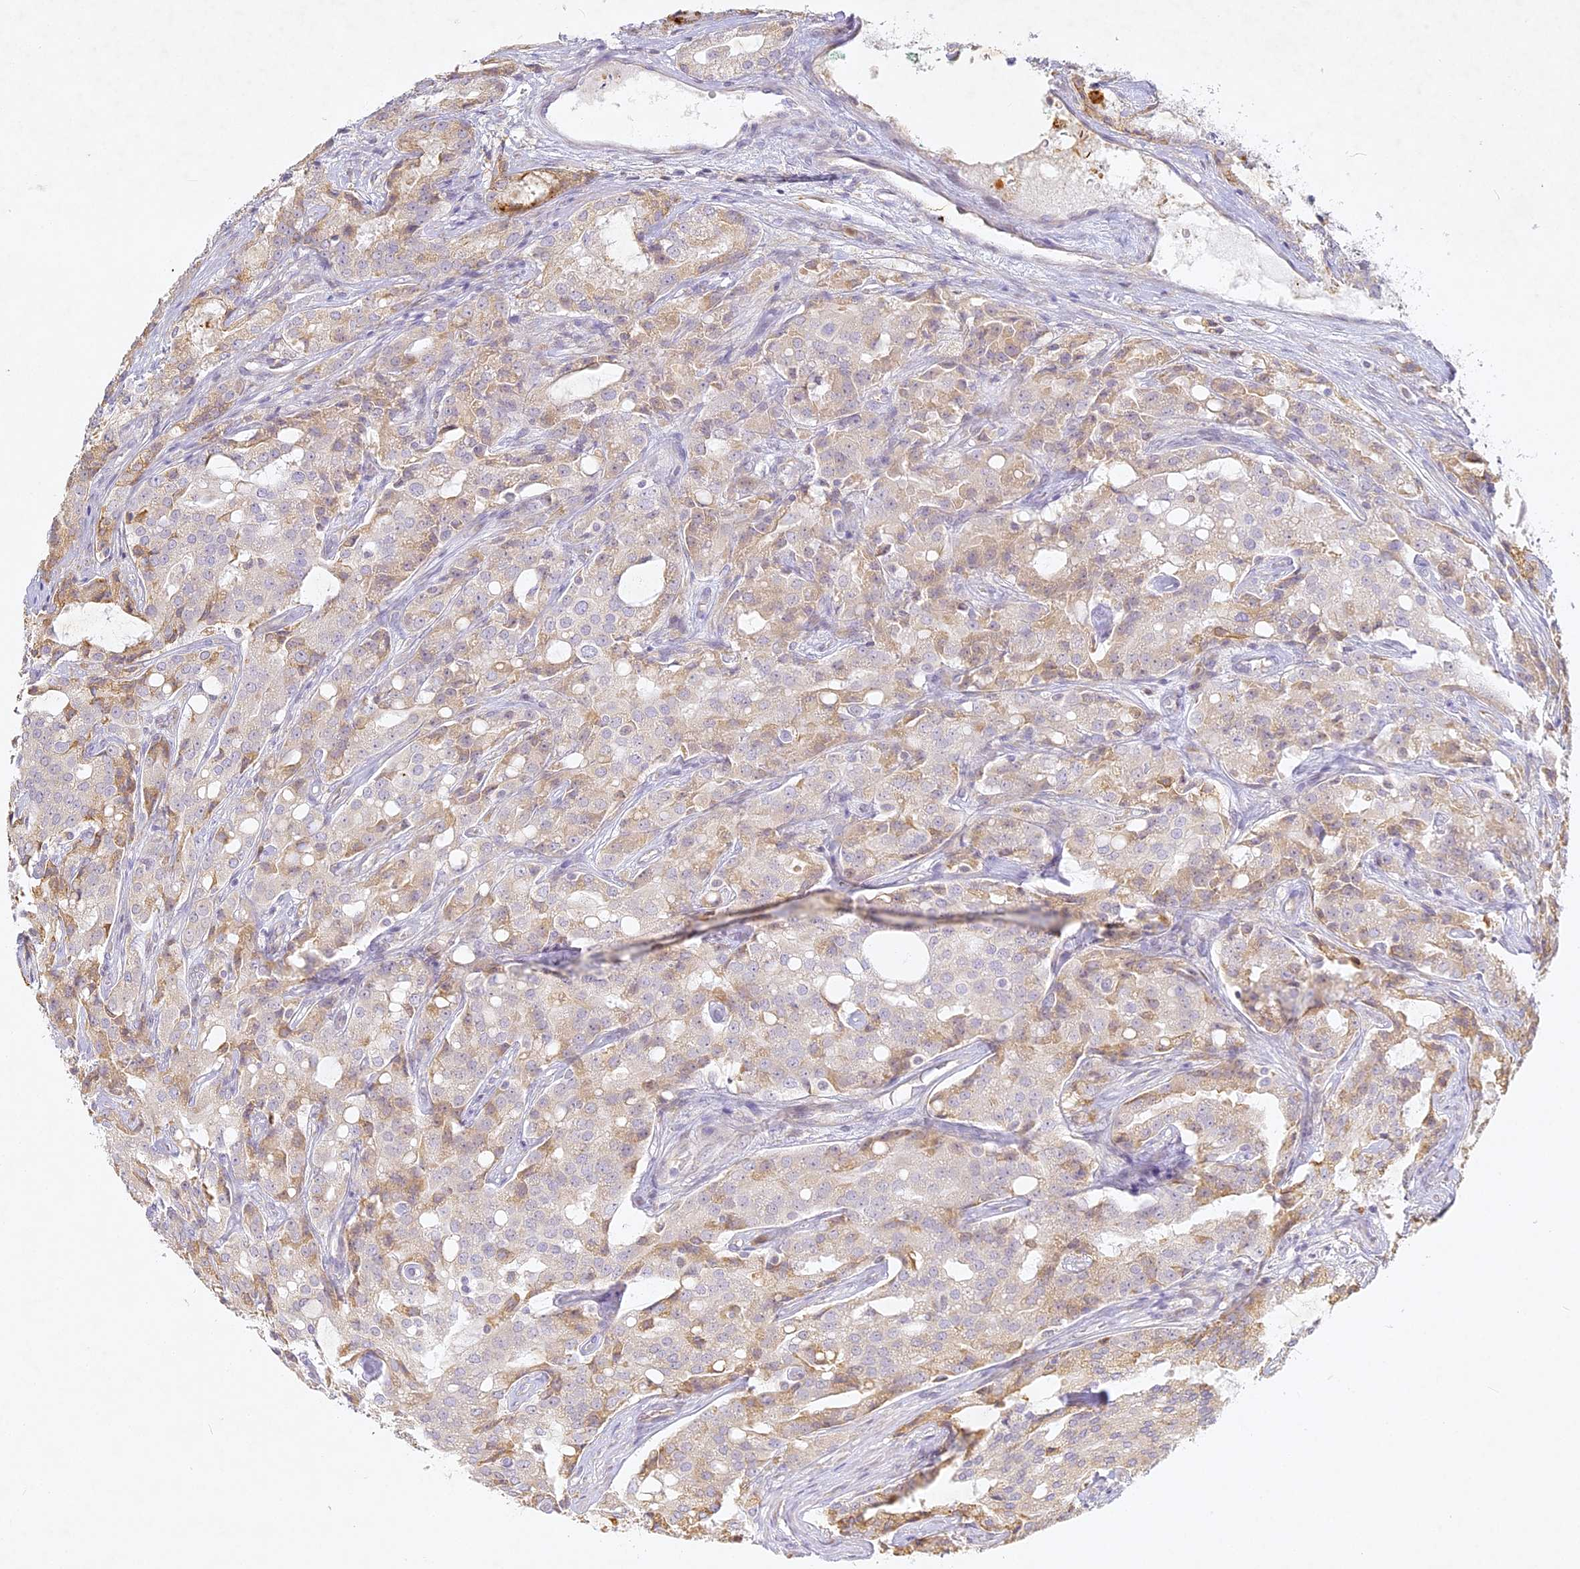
{"staining": {"intensity": "weak", "quantity": "<25%", "location": "cytoplasmic/membranous"}, "tissue": "prostate cancer", "cell_type": "Tumor cells", "image_type": "cancer", "snomed": [{"axis": "morphology", "description": "Adenocarcinoma, High grade"}, {"axis": "topography", "description": "Prostate"}], "caption": "A micrograph of prostate high-grade adenocarcinoma stained for a protein shows no brown staining in tumor cells.", "gene": "SLC30A5", "patient": {"sex": "male", "age": 72}}